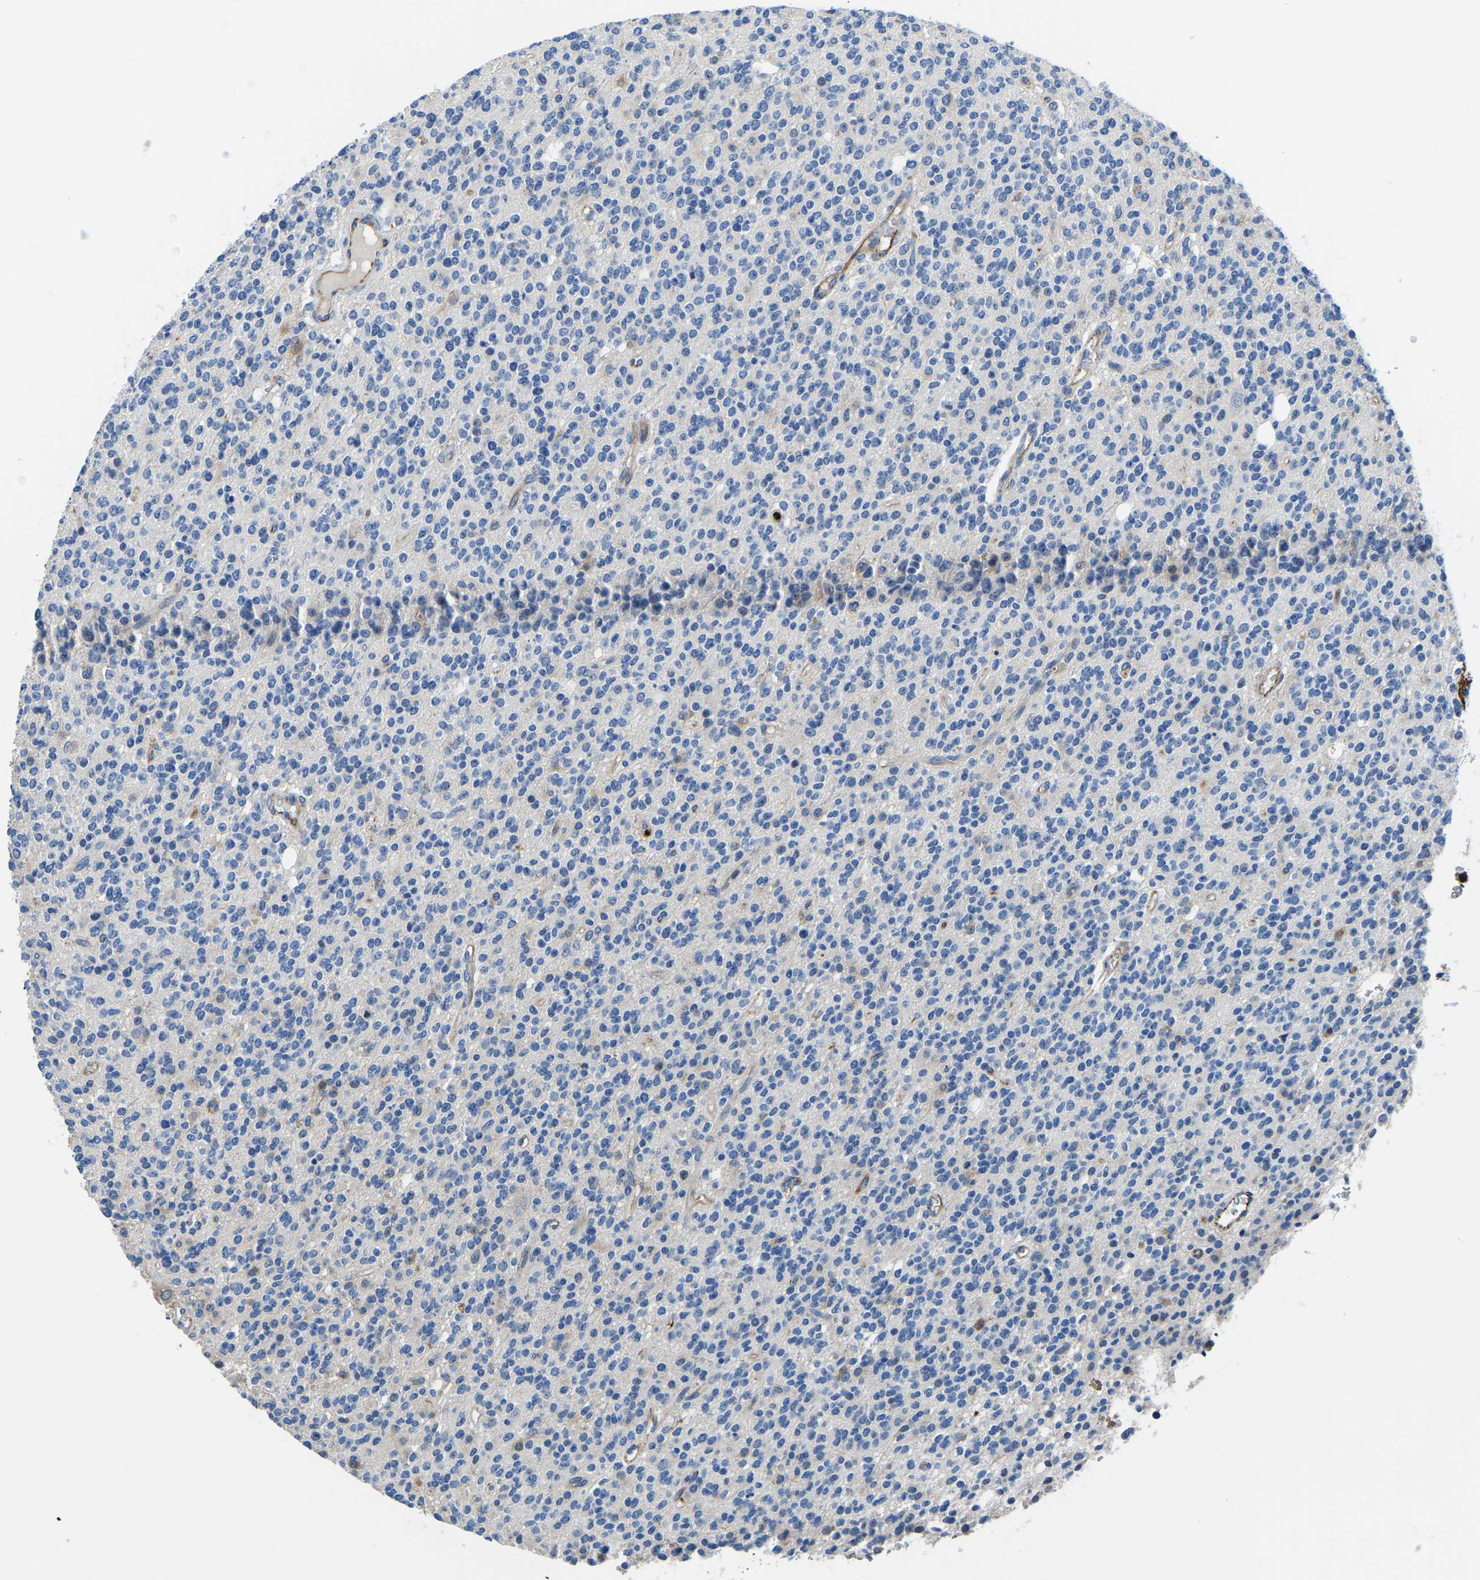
{"staining": {"intensity": "negative", "quantity": "none", "location": "none"}, "tissue": "glioma", "cell_type": "Tumor cells", "image_type": "cancer", "snomed": [{"axis": "morphology", "description": "Glioma, malignant, High grade"}, {"axis": "topography", "description": "Brain"}], "caption": "Human malignant high-grade glioma stained for a protein using immunohistochemistry (IHC) demonstrates no staining in tumor cells.", "gene": "MS4A3", "patient": {"sex": "male", "age": 34}}